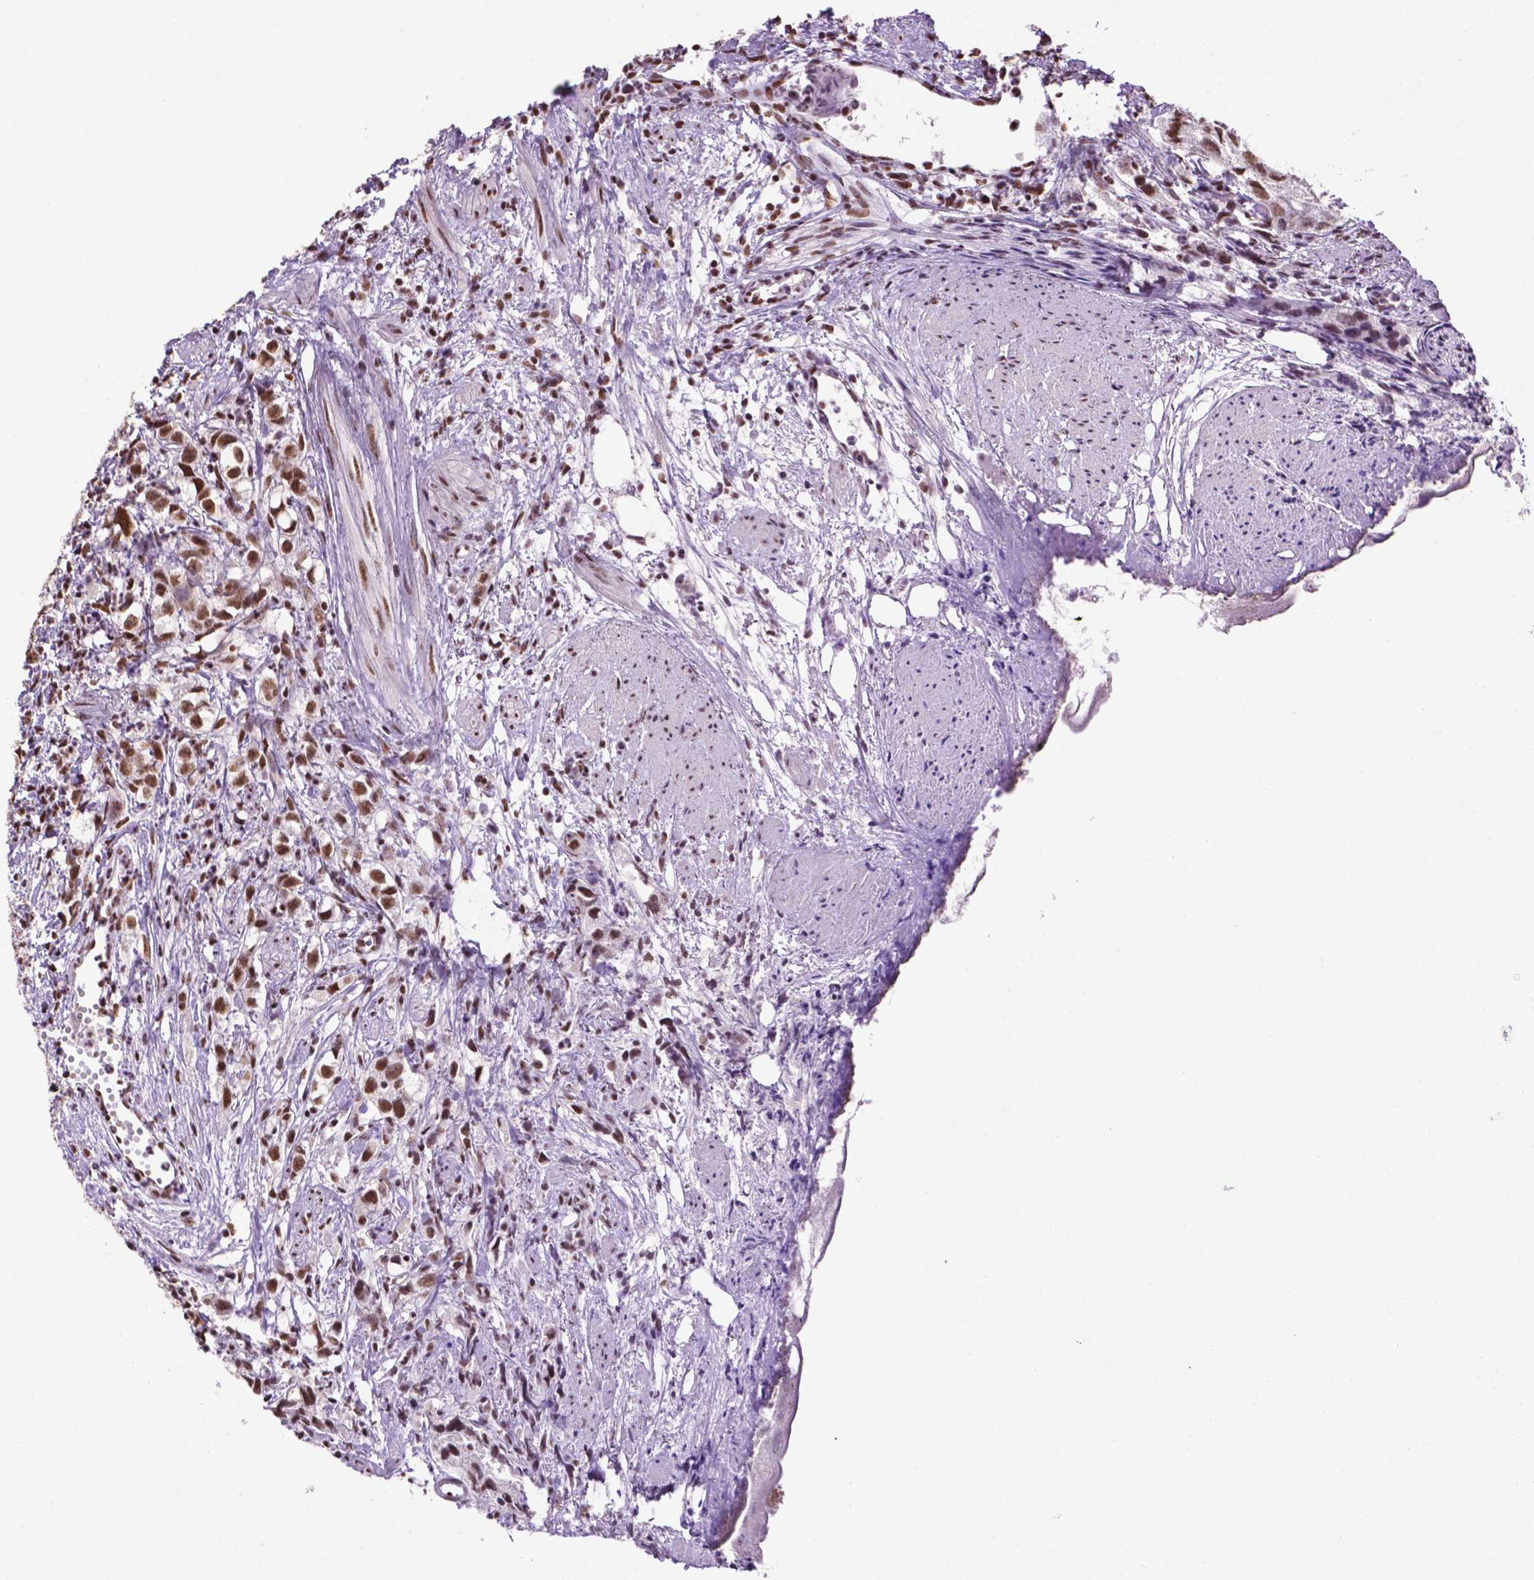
{"staining": {"intensity": "moderate", "quantity": ">75%", "location": "nuclear"}, "tissue": "prostate cancer", "cell_type": "Tumor cells", "image_type": "cancer", "snomed": [{"axis": "morphology", "description": "Adenocarcinoma, High grade"}, {"axis": "topography", "description": "Prostate"}], "caption": "A photomicrograph of prostate cancer stained for a protein reveals moderate nuclear brown staining in tumor cells.", "gene": "CCAR2", "patient": {"sex": "male", "age": 68}}